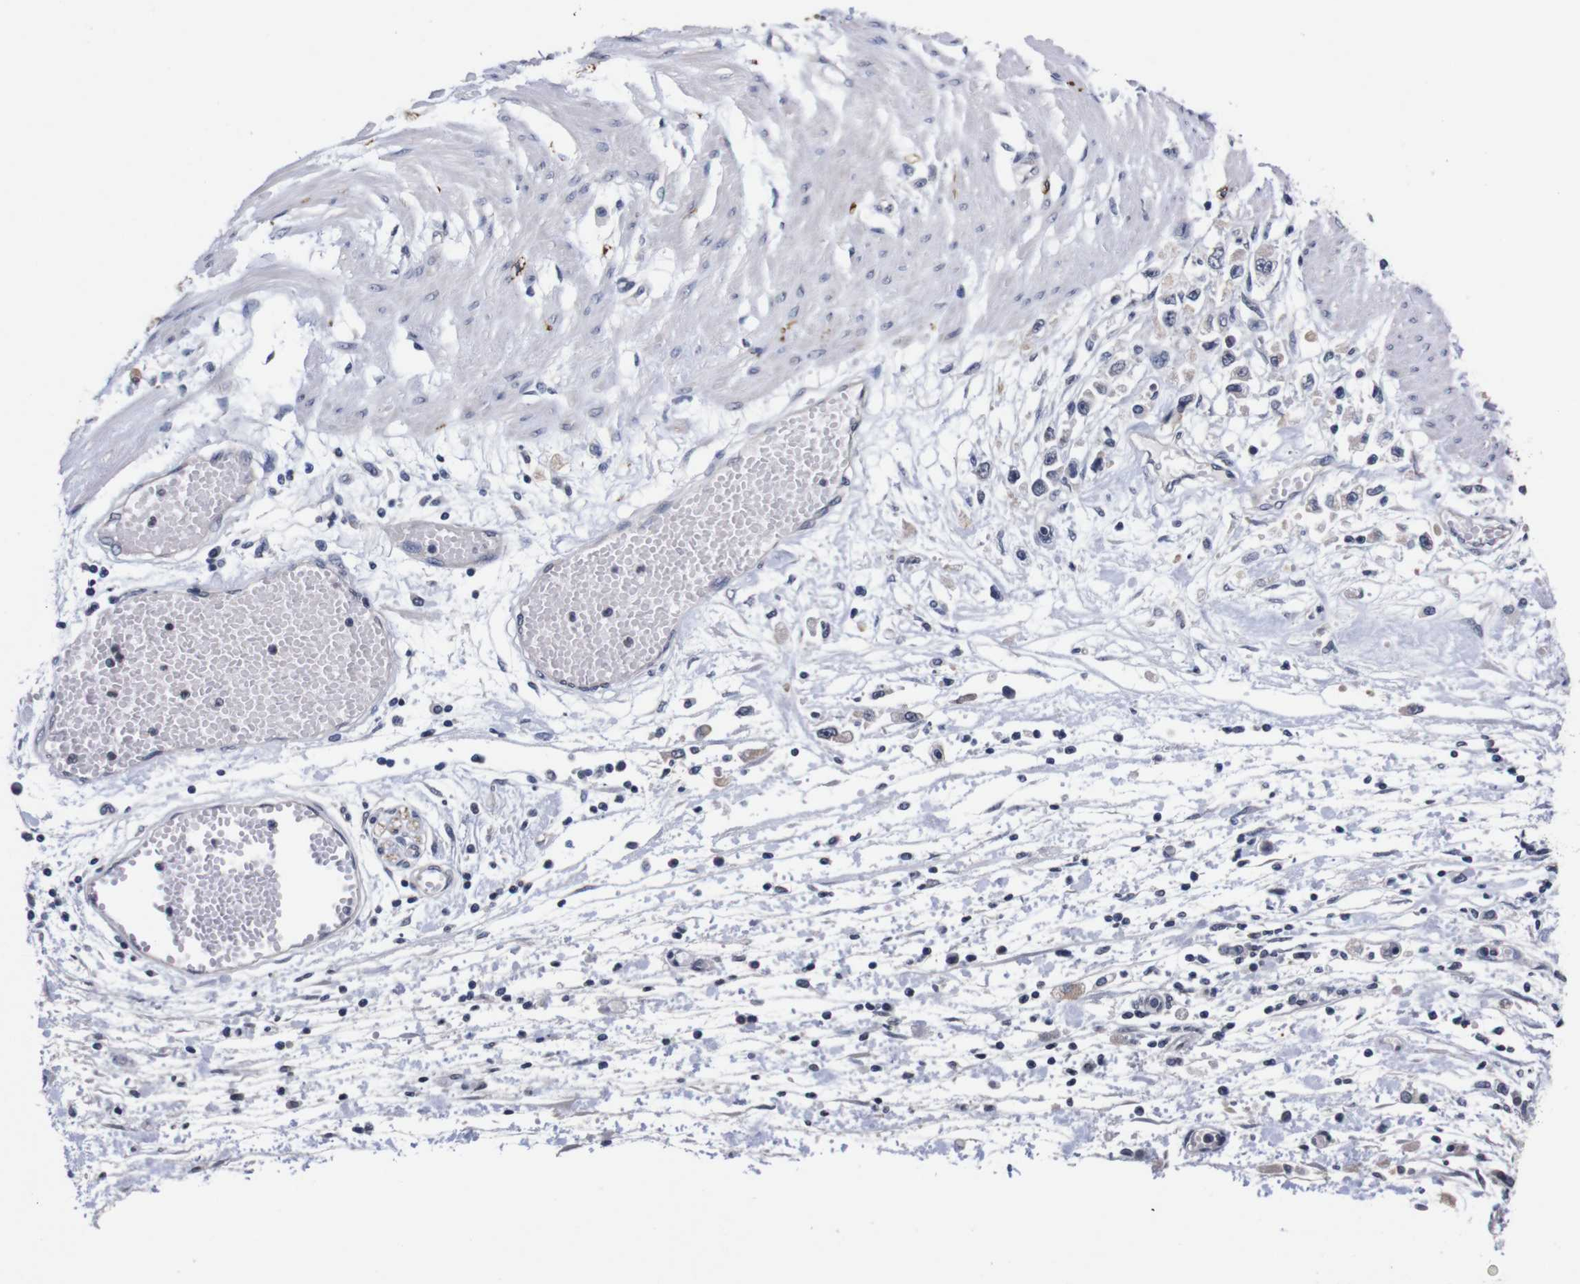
{"staining": {"intensity": "negative", "quantity": "none", "location": "none"}, "tissue": "stomach cancer", "cell_type": "Tumor cells", "image_type": "cancer", "snomed": [{"axis": "morphology", "description": "Adenocarcinoma, NOS"}, {"axis": "topography", "description": "Stomach"}], "caption": "Stomach cancer (adenocarcinoma) was stained to show a protein in brown. There is no significant positivity in tumor cells.", "gene": "TNFRSF21", "patient": {"sex": "female", "age": 59}}